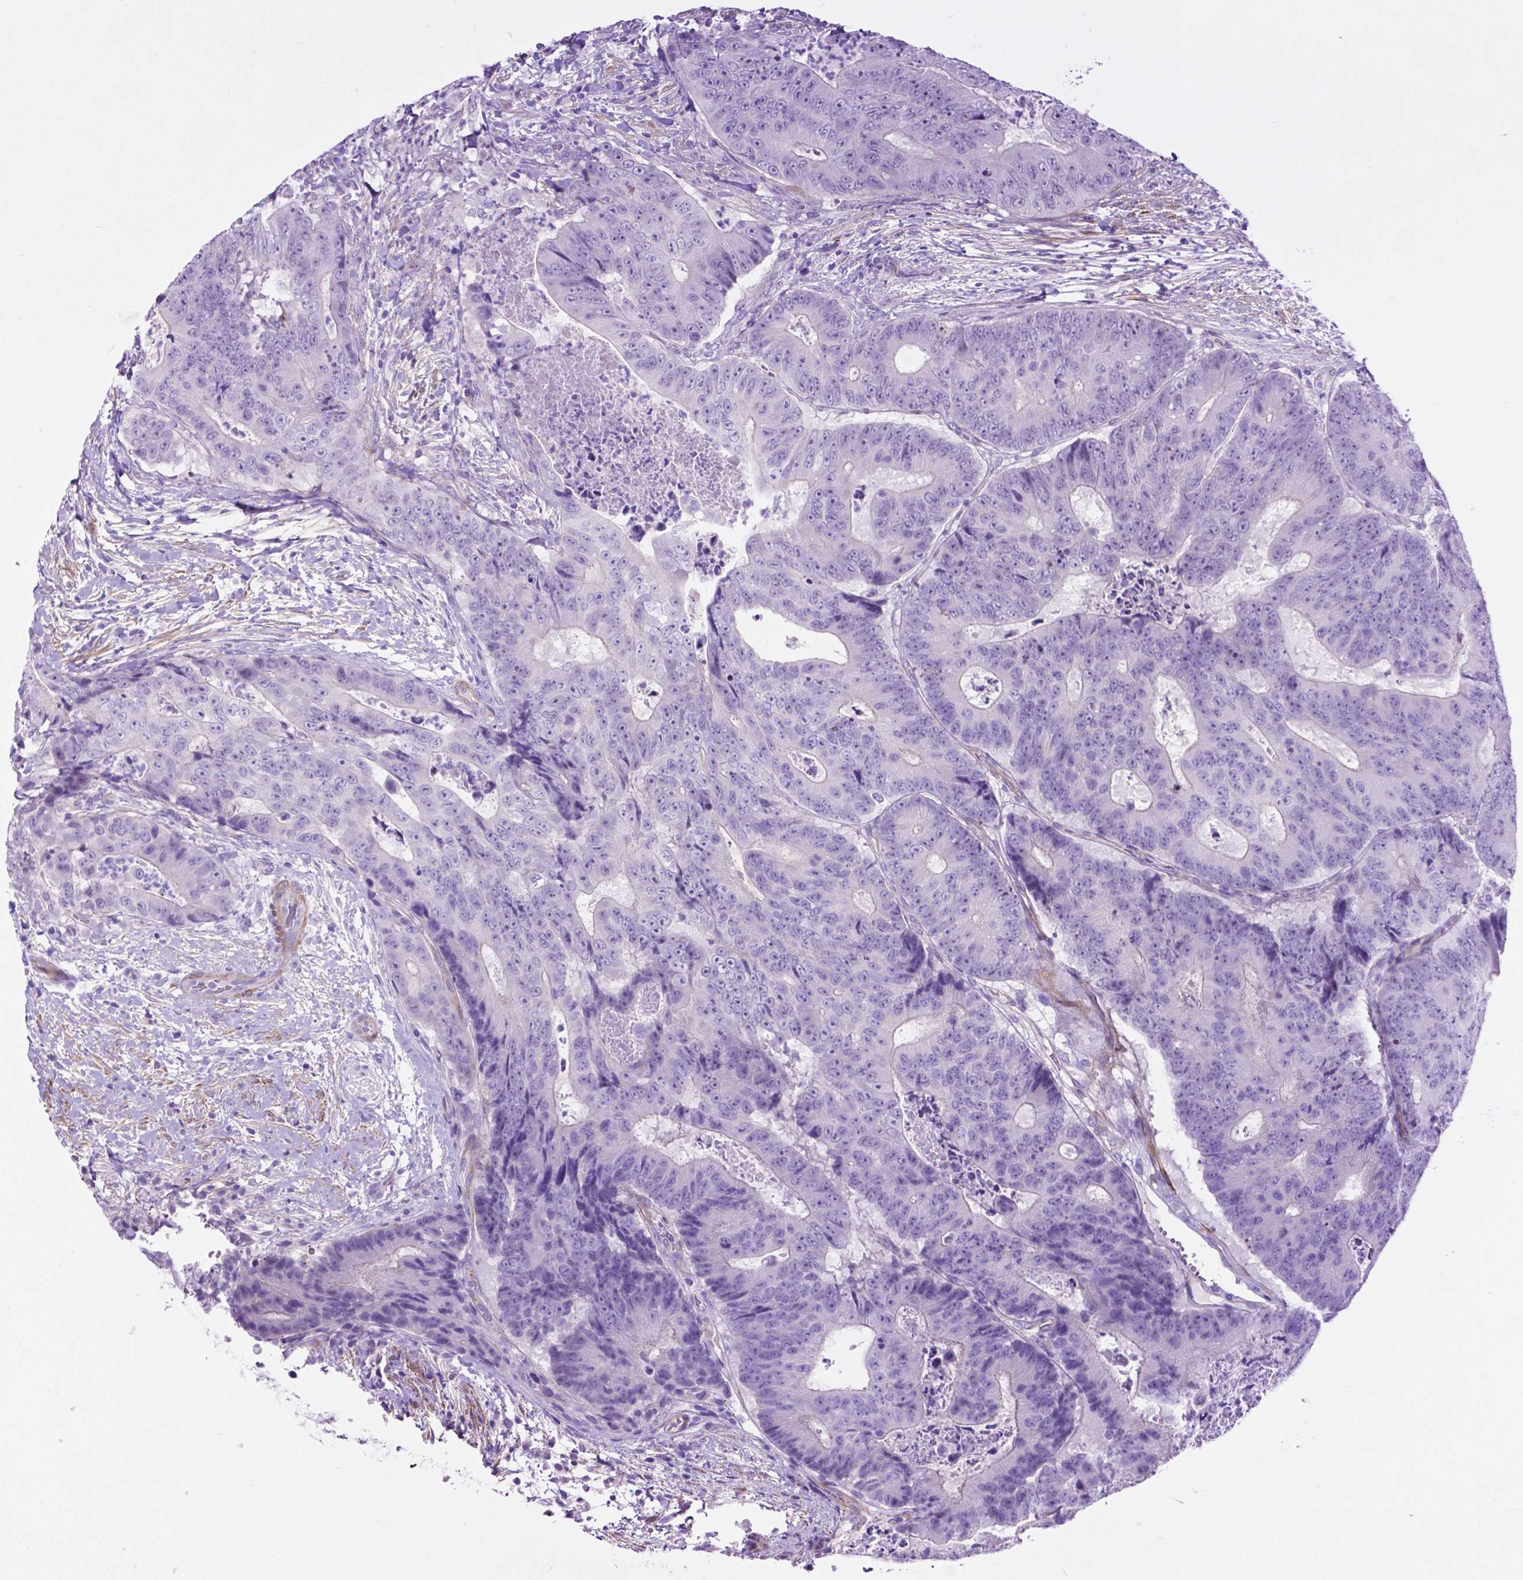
{"staining": {"intensity": "negative", "quantity": "none", "location": "none"}, "tissue": "colorectal cancer", "cell_type": "Tumor cells", "image_type": "cancer", "snomed": [{"axis": "morphology", "description": "Adenocarcinoma, NOS"}, {"axis": "topography", "description": "Colon"}], "caption": "Tumor cells show no significant protein expression in colorectal cancer (adenocarcinoma).", "gene": "ASPG", "patient": {"sex": "female", "age": 48}}